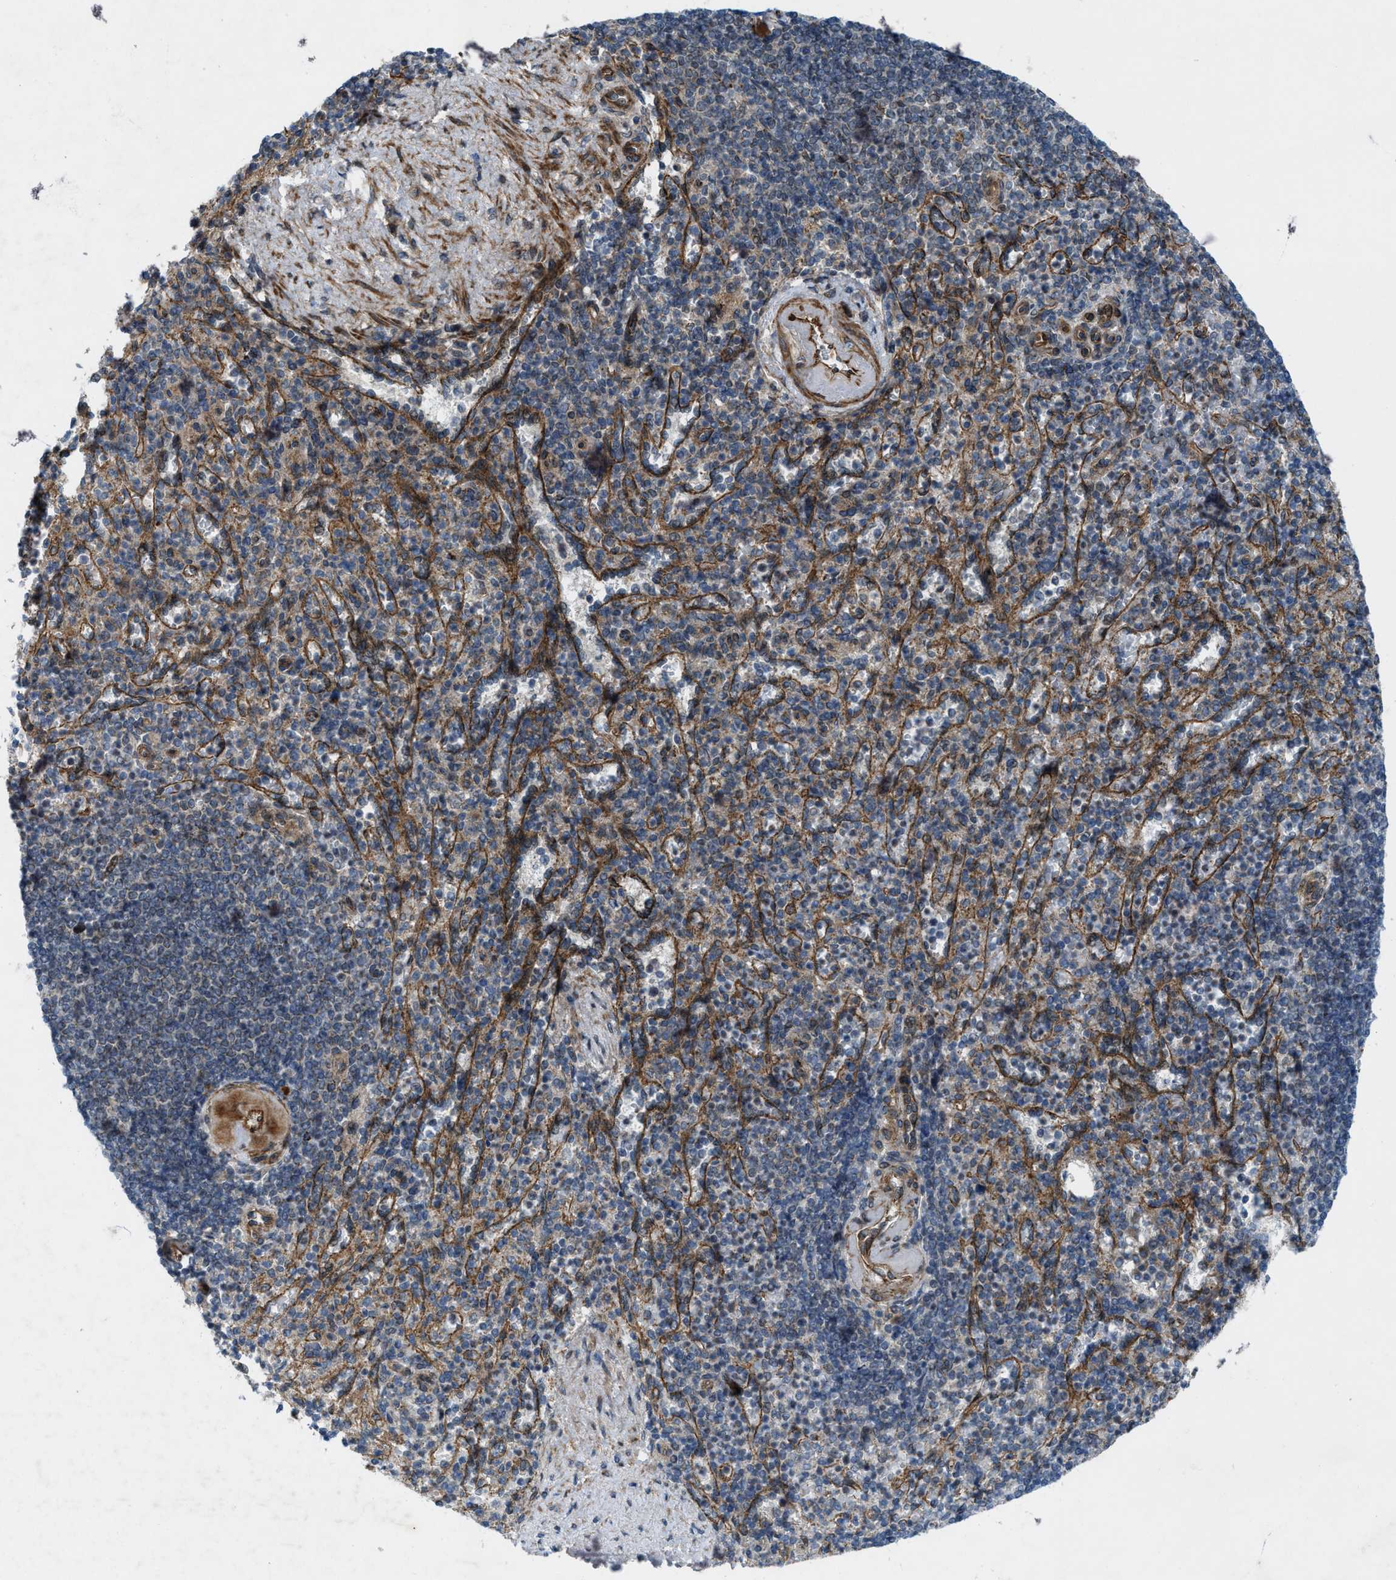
{"staining": {"intensity": "weak", "quantity": "<25%", "location": "cytoplasmic/membranous"}, "tissue": "spleen", "cell_type": "Cells in red pulp", "image_type": "normal", "snomed": [{"axis": "morphology", "description": "Normal tissue, NOS"}, {"axis": "topography", "description": "Spleen"}], "caption": "Normal spleen was stained to show a protein in brown. There is no significant positivity in cells in red pulp.", "gene": "URGCP", "patient": {"sex": "female", "age": 74}}